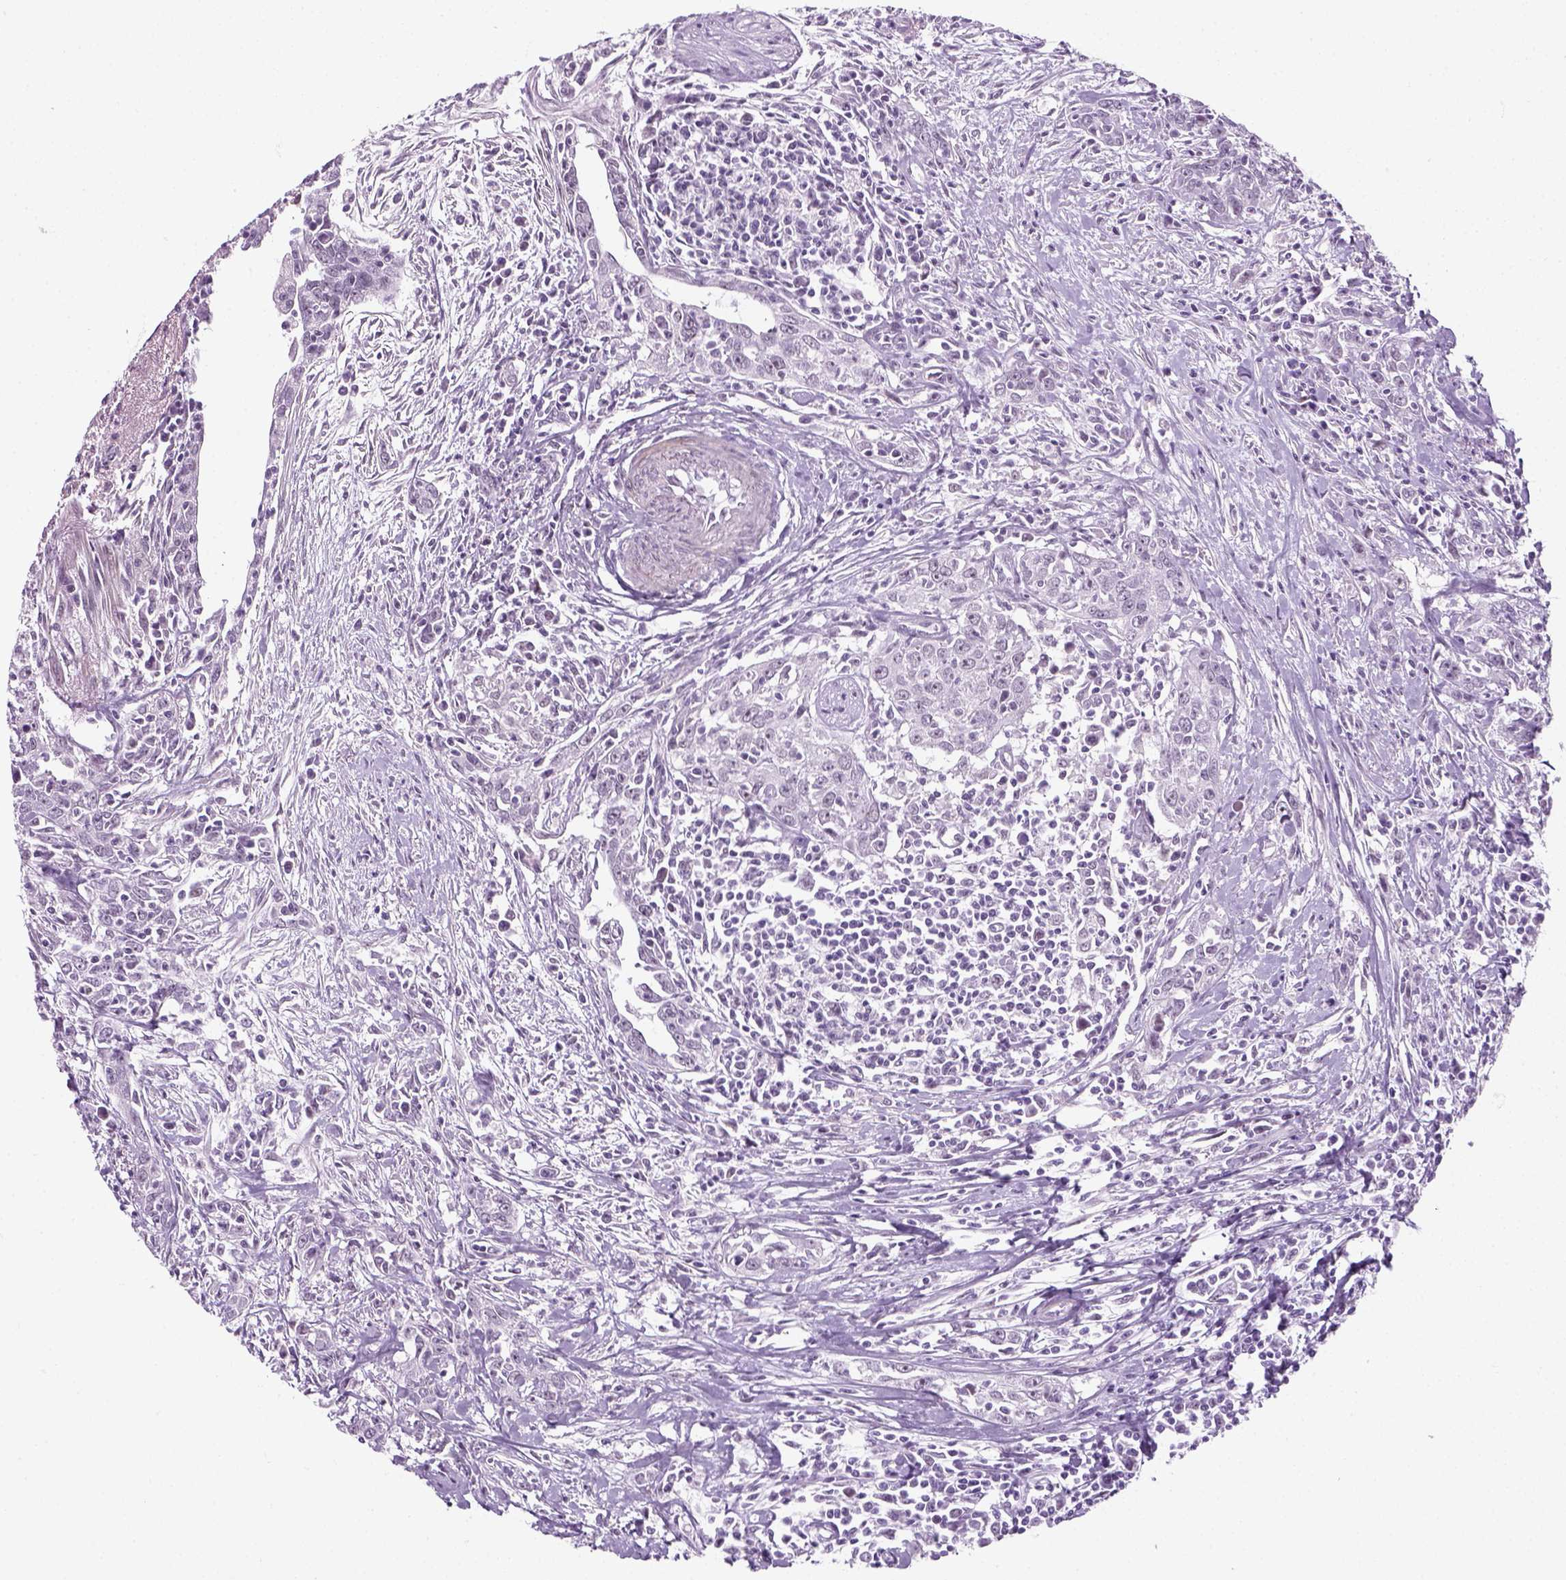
{"staining": {"intensity": "negative", "quantity": "none", "location": "none"}, "tissue": "urothelial cancer", "cell_type": "Tumor cells", "image_type": "cancer", "snomed": [{"axis": "morphology", "description": "Urothelial carcinoma, High grade"}, {"axis": "topography", "description": "Urinary bladder"}], "caption": "Immunohistochemistry micrograph of human urothelial carcinoma (high-grade) stained for a protein (brown), which shows no staining in tumor cells. Brightfield microscopy of IHC stained with DAB (3,3'-diaminobenzidine) (brown) and hematoxylin (blue), captured at high magnification.", "gene": "ZNF865", "patient": {"sex": "male", "age": 83}}